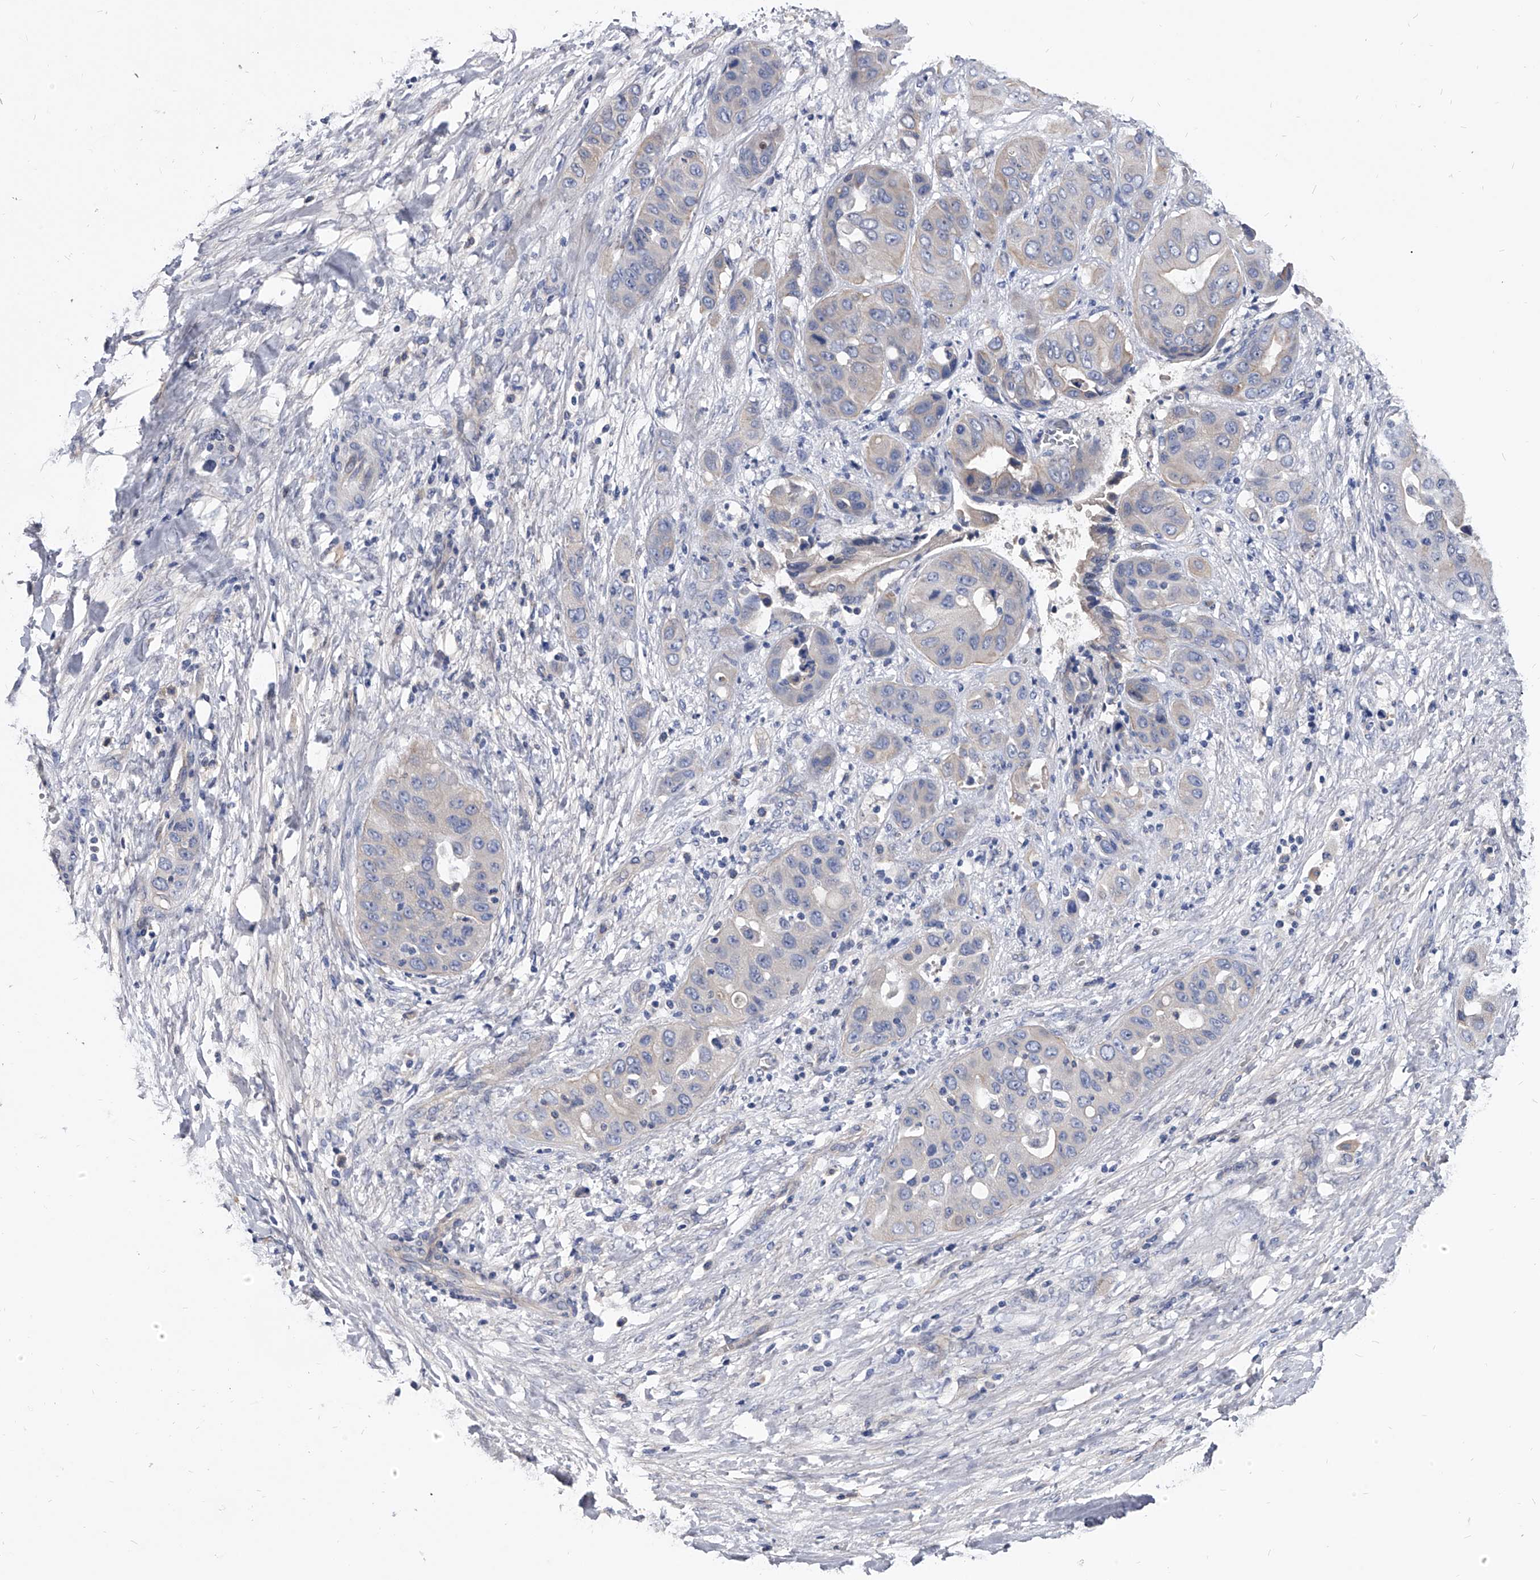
{"staining": {"intensity": "negative", "quantity": "none", "location": "none"}, "tissue": "liver cancer", "cell_type": "Tumor cells", "image_type": "cancer", "snomed": [{"axis": "morphology", "description": "Cholangiocarcinoma"}, {"axis": "topography", "description": "Liver"}], "caption": "Immunohistochemical staining of human cholangiocarcinoma (liver) reveals no significant positivity in tumor cells.", "gene": "EFCAB7", "patient": {"sex": "female", "age": 52}}